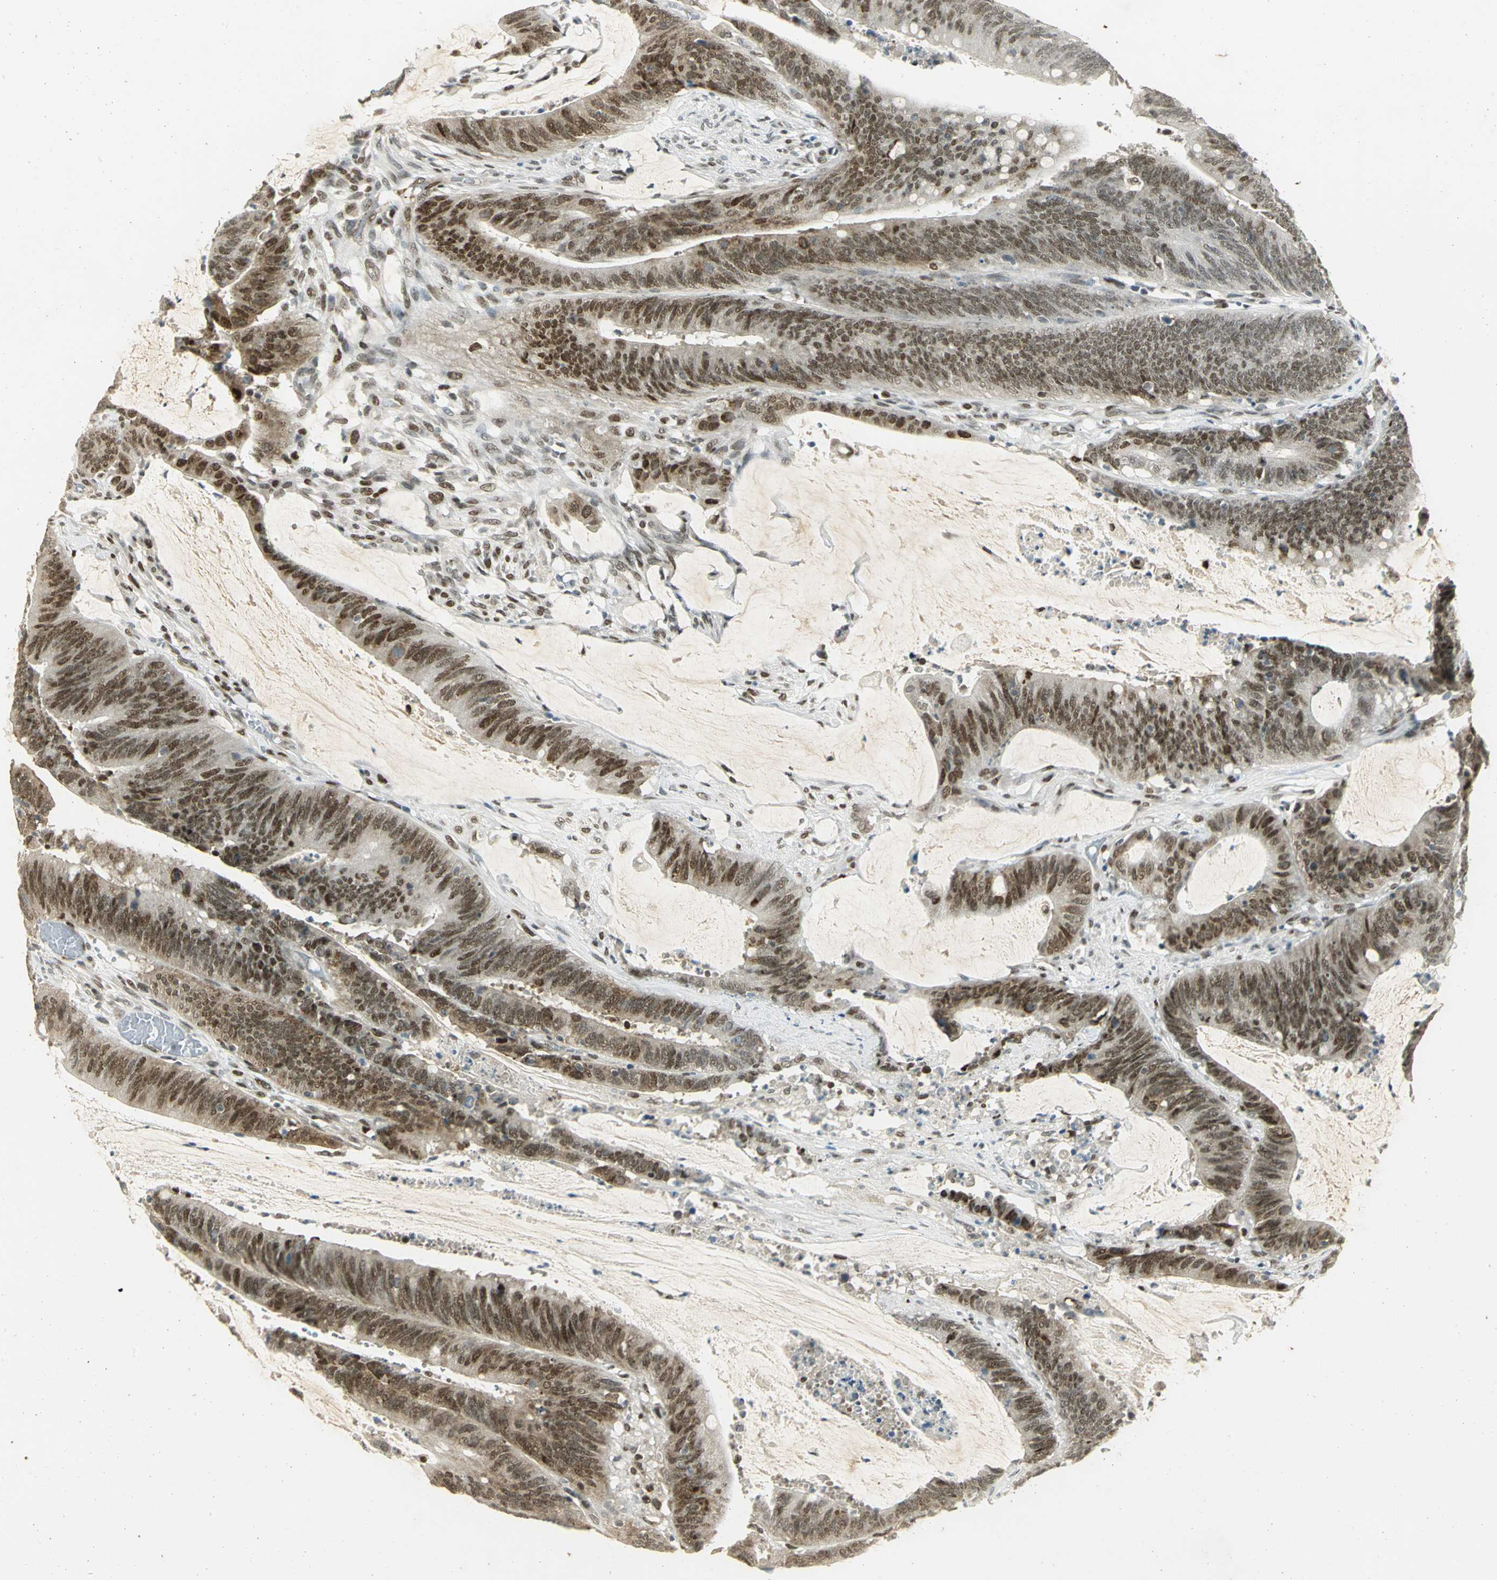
{"staining": {"intensity": "strong", "quantity": ">75%", "location": "nuclear"}, "tissue": "colorectal cancer", "cell_type": "Tumor cells", "image_type": "cancer", "snomed": [{"axis": "morphology", "description": "Adenocarcinoma, NOS"}, {"axis": "topography", "description": "Rectum"}], "caption": "Colorectal adenocarcinoma stained with a brown dye demonstrates strong nuclear positive staining in approximately >75% of tumor cells.", "gene": "AK6", "patient": {"sex": "female", "age": 66}}